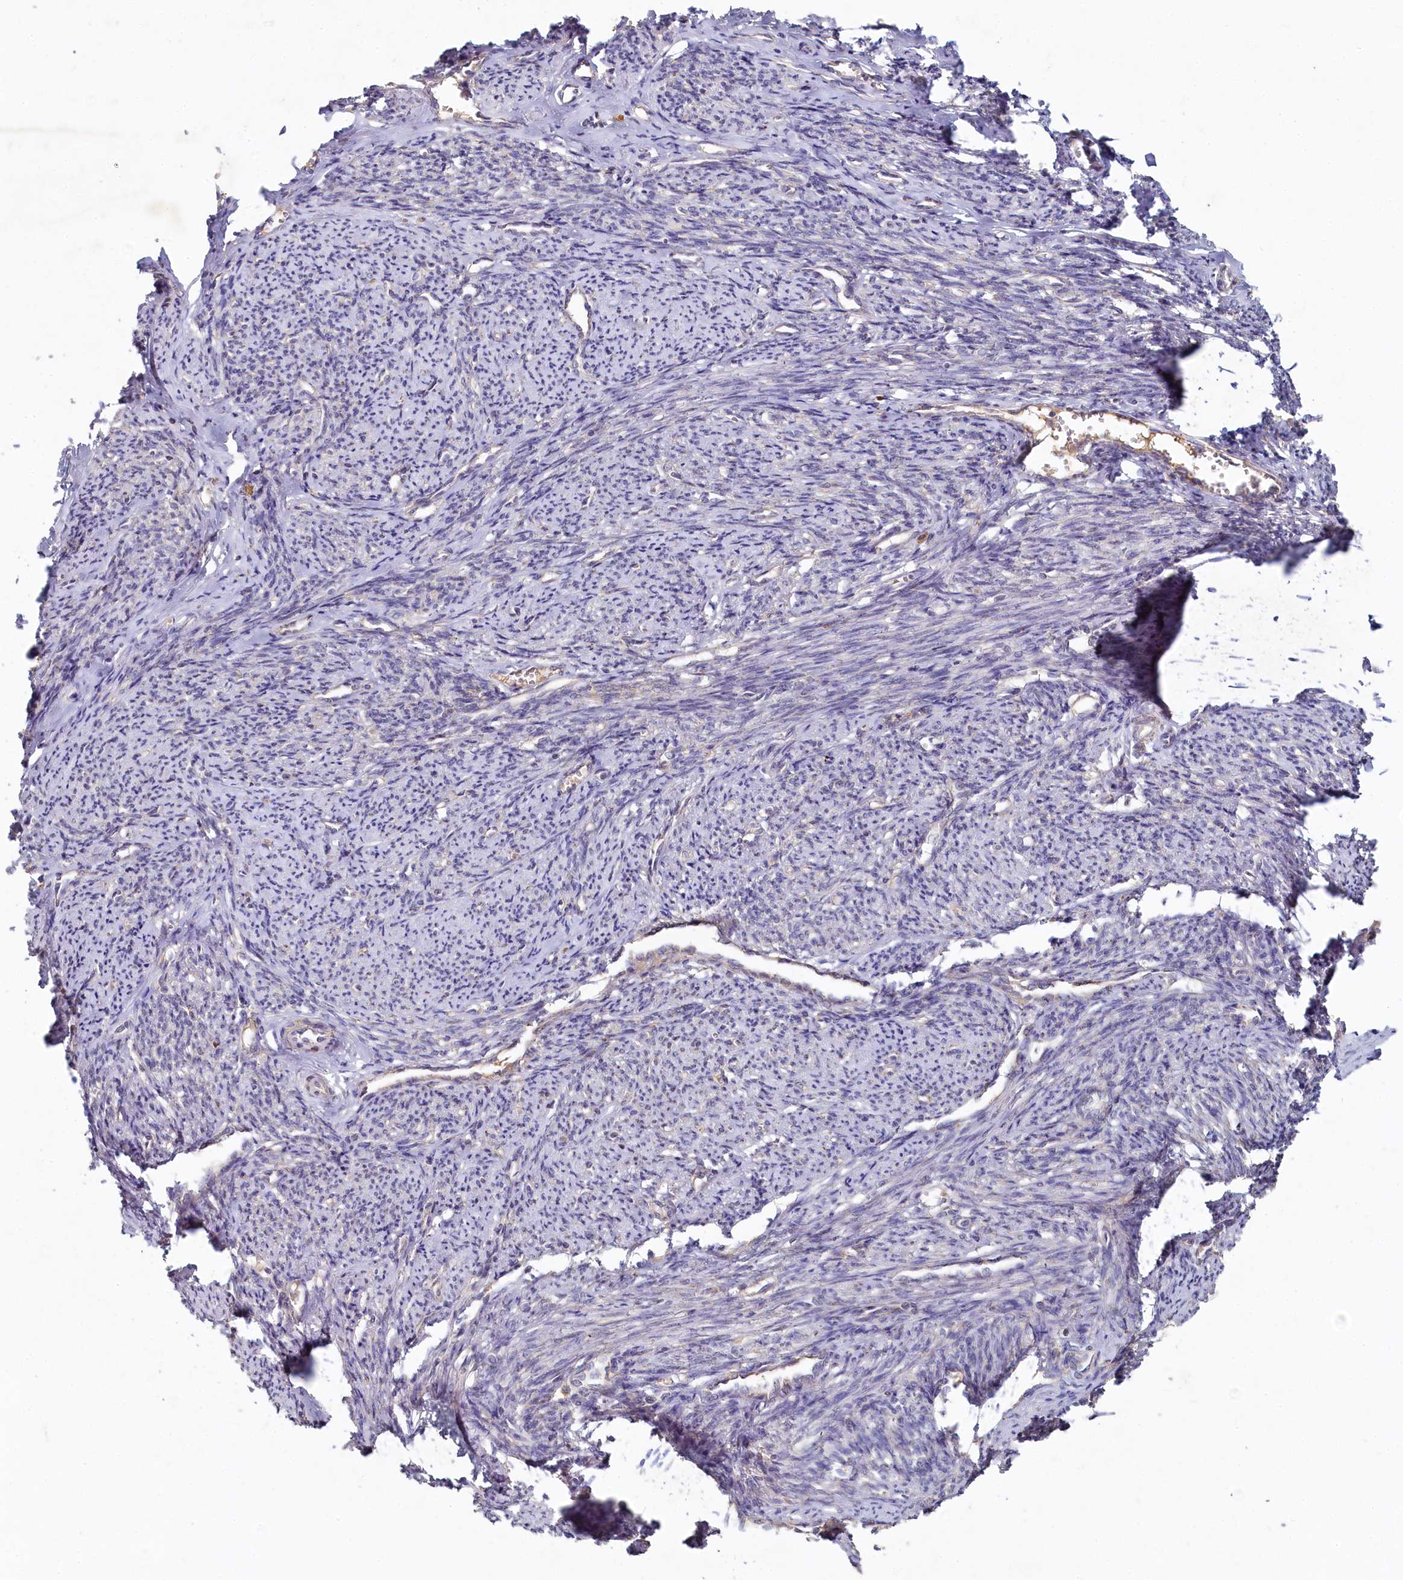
{"staining": {"intensity": "weak", "quantity": "25%-75%", "location": "cytoplasmic/membranous,nuclear"}, "tissue": "smooth muscle", "cell_type": "Smooth muscle cells", "image_type": "normal", "snomed": [{"axis": "morphology", "description": "Normal tissue, NOS"}, {"axis": "topography", "description": "Smooth muscle"}, {"axis": "topography", "description": "Uterus"}], "caption": "An immunohistochemistry micrograph of unremarkable tissue is shown. Protein staining in brown shows weak cytoplasmic/membranous,nuclear positivity in smooth muscle within smooth muscle cells.", "gene": "HERC3", "patient": {"sex": "female", "age": 59}}